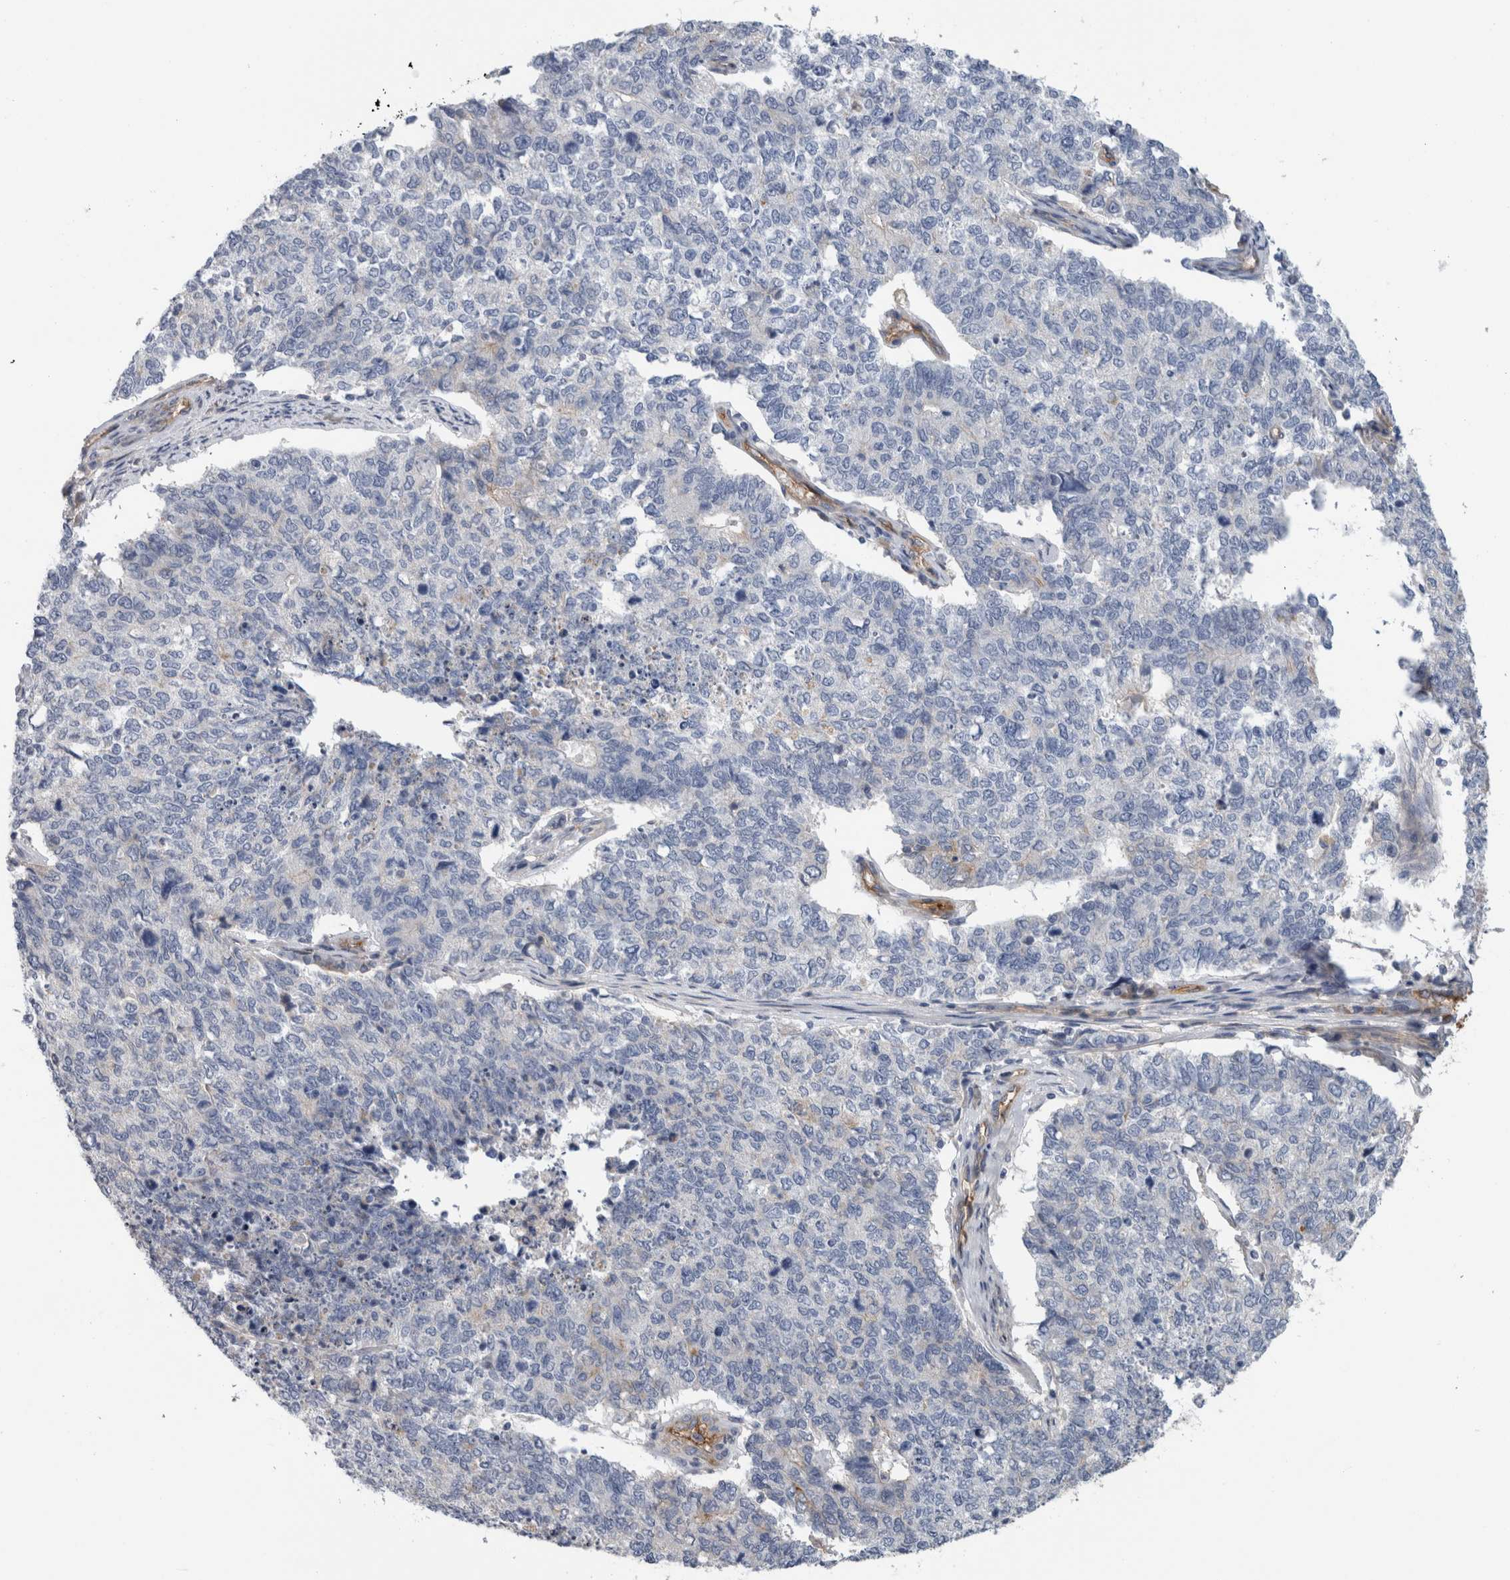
{"staining": {"intensity": "negative", "quantity": "none", "location": "none"}, "tissue": "cervical cancer", "cell_type": "Tumor cells", "image_type": "cancer", "snomed": [{"axis": "morphology", "description": "Squamous cell carcinoma, NOS"}, {"axis": "topography", "description": "Cervix"}], "caption": "IHC of human cervical cancer (squamous cell carcinoma) reveals no expression in tumor cells. The staining was performed using DAB to visualize the protein expression in brown, while the nuclei were stained in blue with hematoxylin (Magnification: 20x).", "gene": "CD59", "patient": {"sex": "female", "age": 63}}